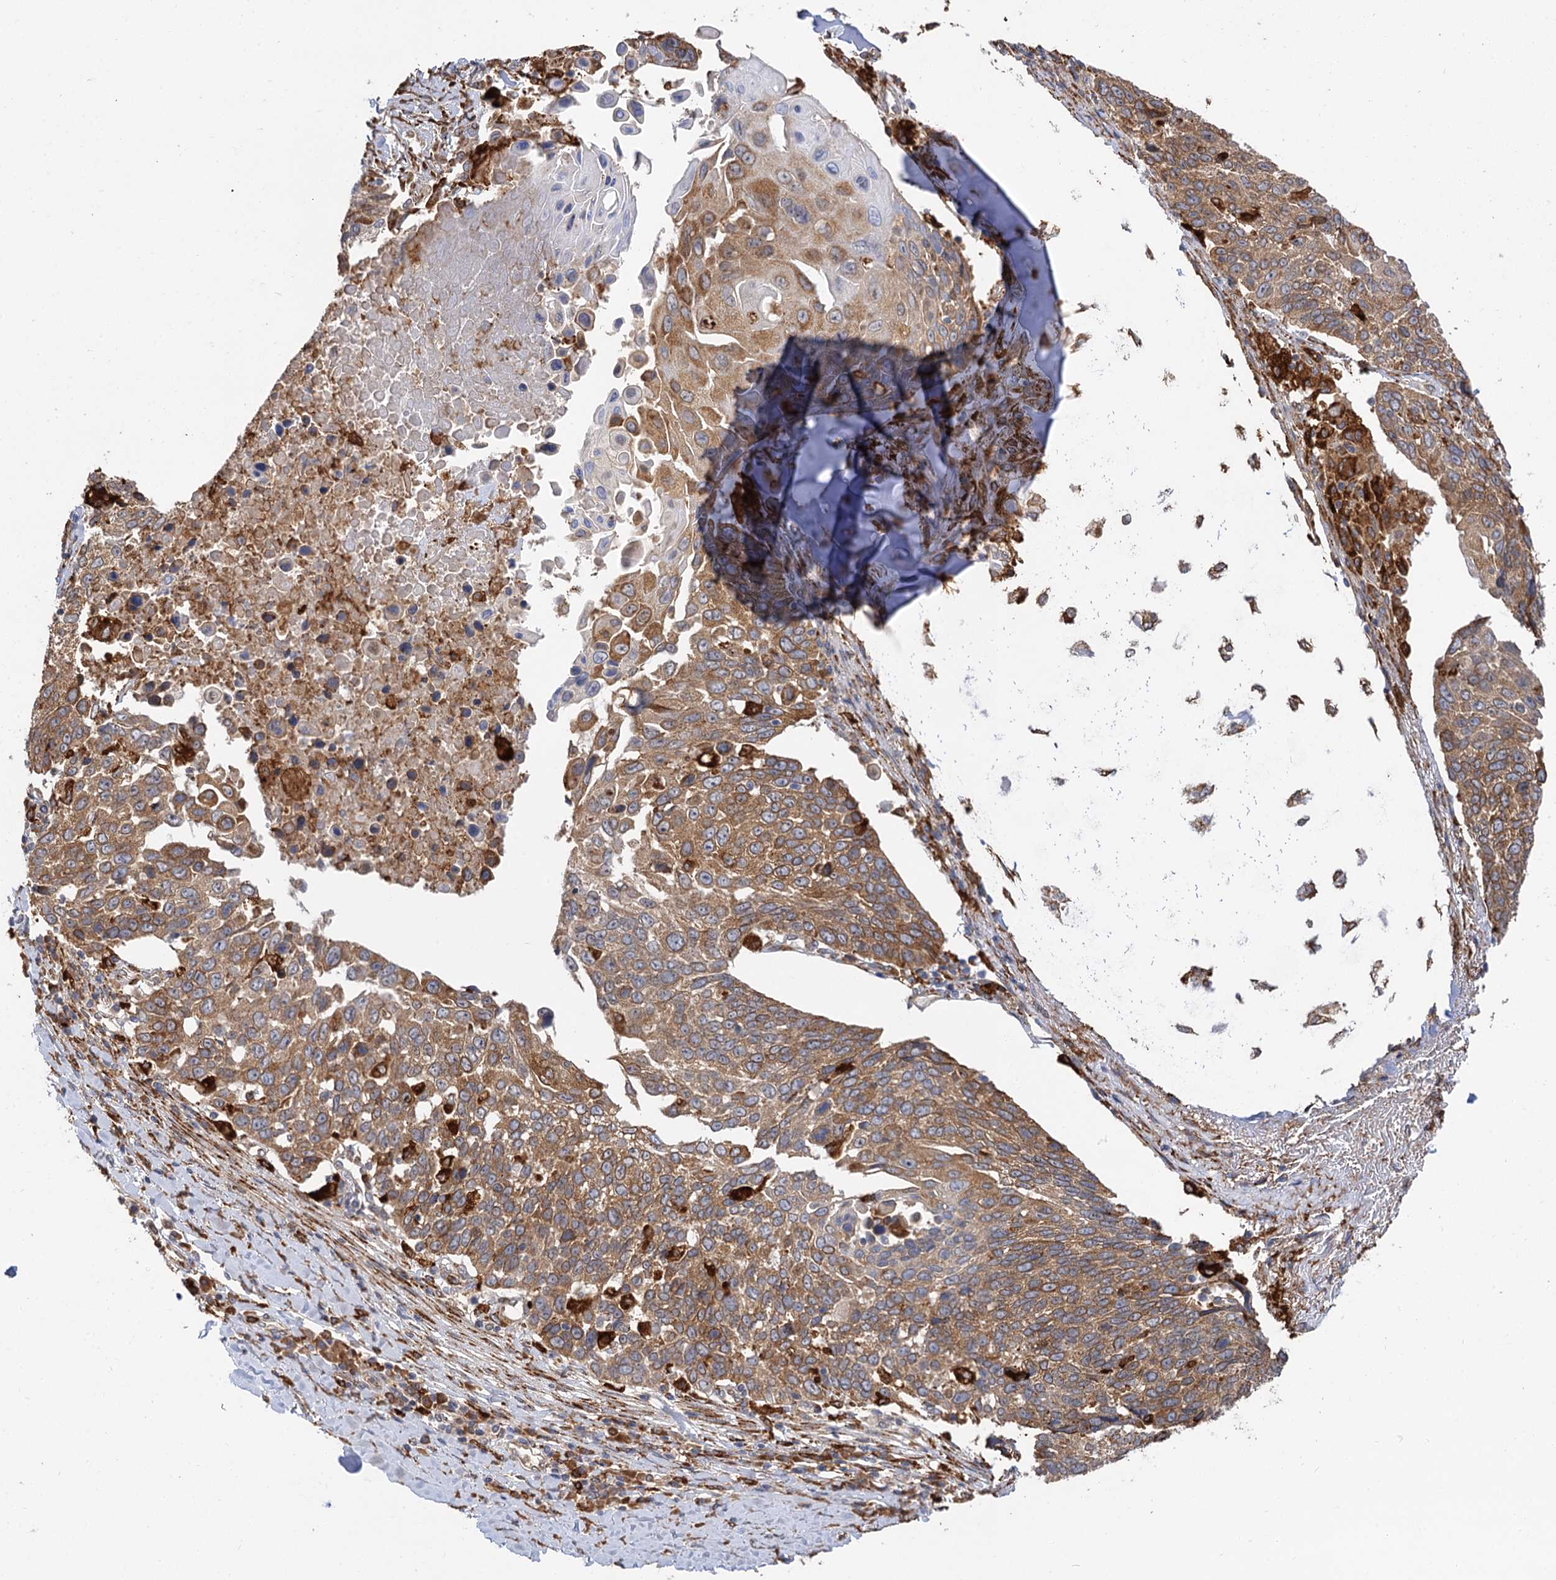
{"staining": {"intensity": "moderate", "quantity": ">75%", "location": "cytoplasmic/membranous"}, "tissue": "lung cancer", "cell_type": "Tumor cells", "image_type": "cancer", "snomed": [{"axis": "morphology", "description": "Squamous cell carcinoma, NOS"}, {"axis": "topography", "description": "Lung"}], "caption": "This image demonstrates IHC staining of lung cancer (squamous cell carcinoma), with medium moderate cytoplasmic/membranous expression in approximately >75% of tumor cells.", "gene": "PPIP5K2", "patient": {"sex": "male", "age": 66}}